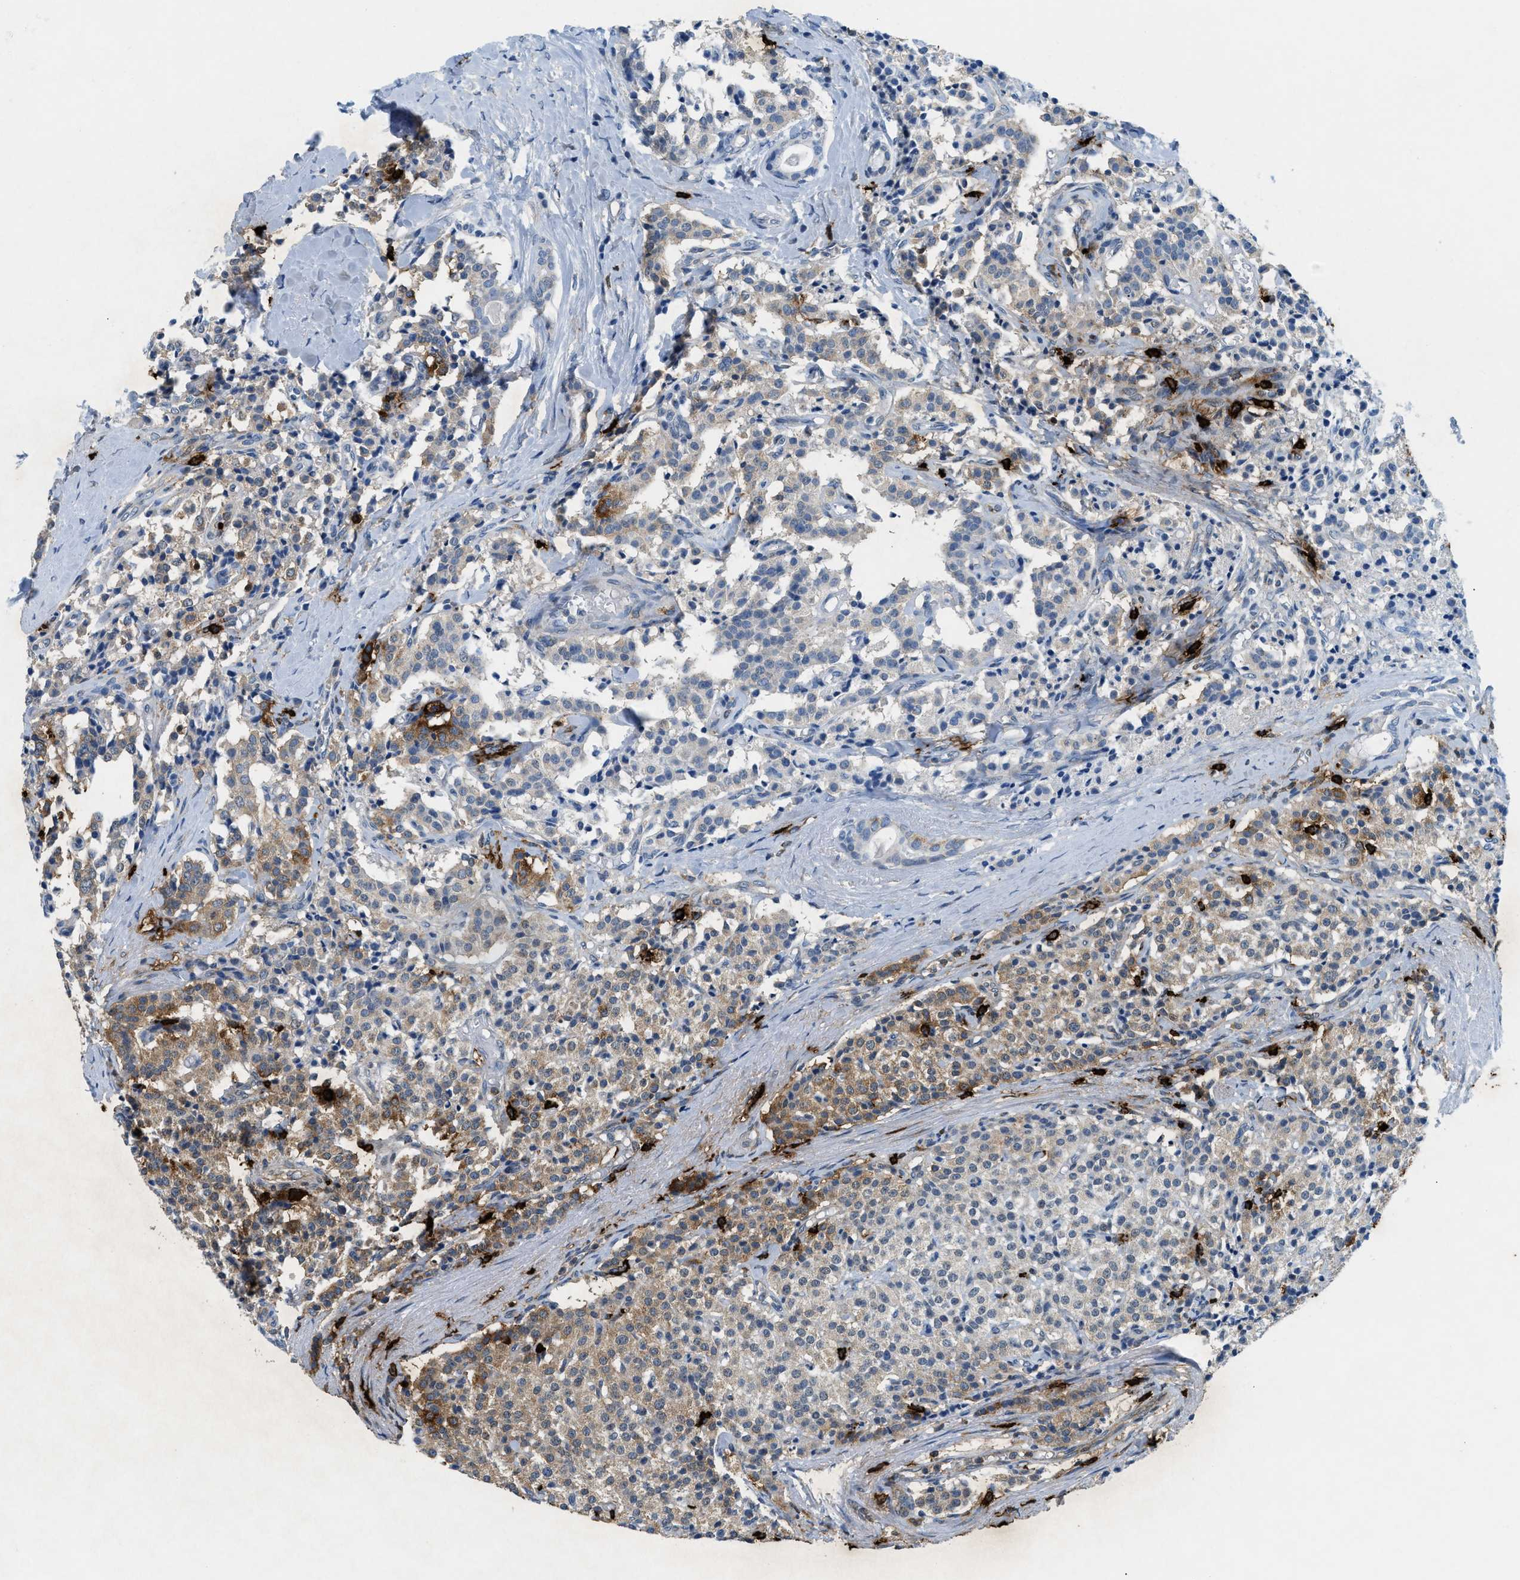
{"staining": {"intensity": "moderate", "quantity": "25%-75%", "location": "cytoplasmic/membranous"}, "tissue": "carcinoid", "cell_type": "Tumor cells", "image_type": "cancer", "snomed": [{"axis": "morphology", "description": "Carcinoid, malignant, NOS"}, {"axis": "topography", "description": "Lung"}], "caption": "Approximately 25%-75% of tumor cells in malignant carcinoid display moderate cytoplasmic/membranous protein positivity as visualized by brown immunohistochemical staining.", "gene": "TPSAB1", "patient": {"sex": "male", "age": 30}}